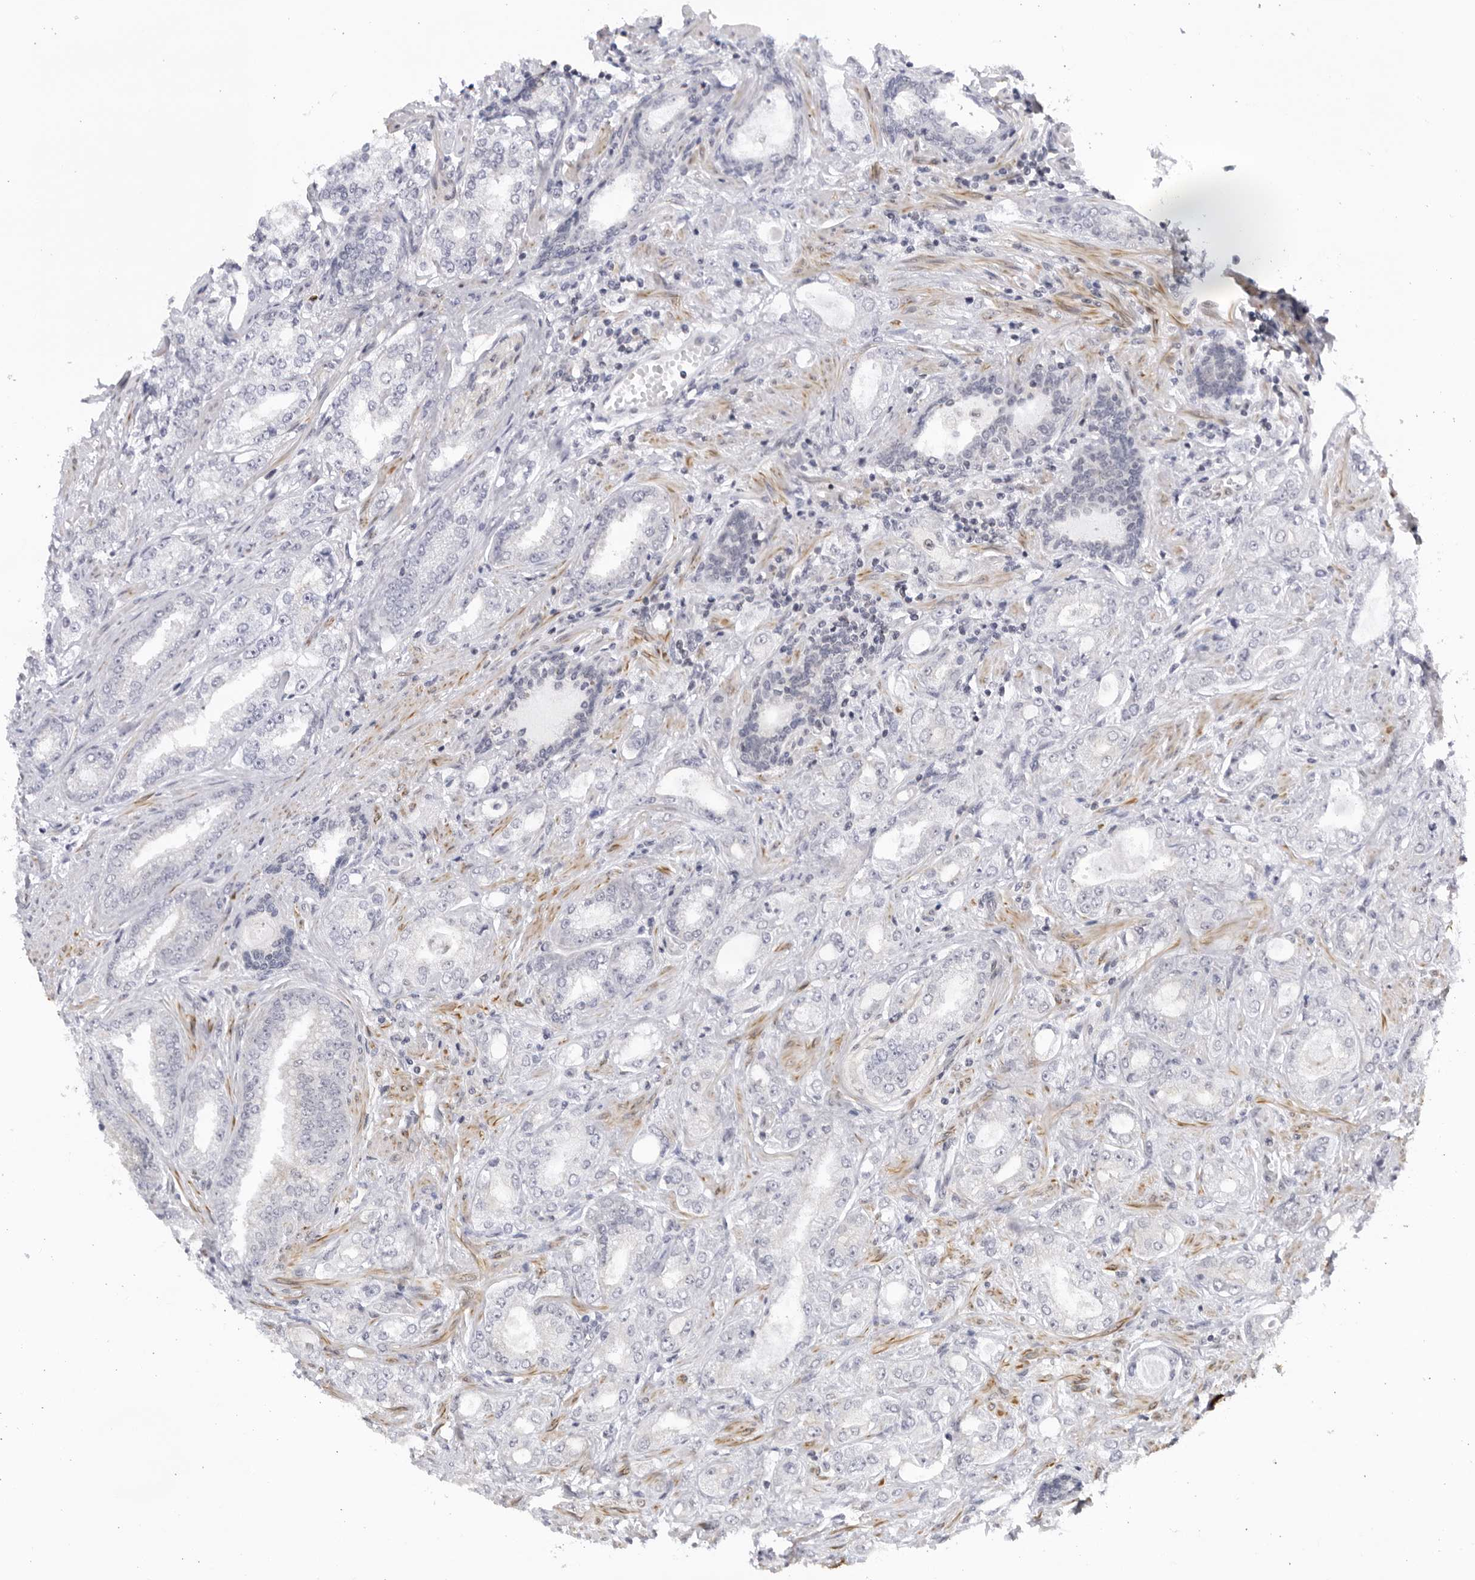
{"staining": {"intensity": "negative", "quantity": "none", "location": "none"}, "tissue": "prostate cancer", "cell_type": "Tumor cells", "image_type": "cancer", "snomed": [{"axis": "morphology", "description": "Normal tissue, NOS"}, {"axis": "morphology", "description": "Adenocarcinoma, High grade"}, {"axis": "topography", "description": "Prostate"}], "caption": "Prostate adenocarcinoma (high-grade) stained for a protein using immunohistochemistry (IHC) shows no staining tumor cells.", "gene": "CNBD1", "patient": {"sex": "male", "age": 83}}